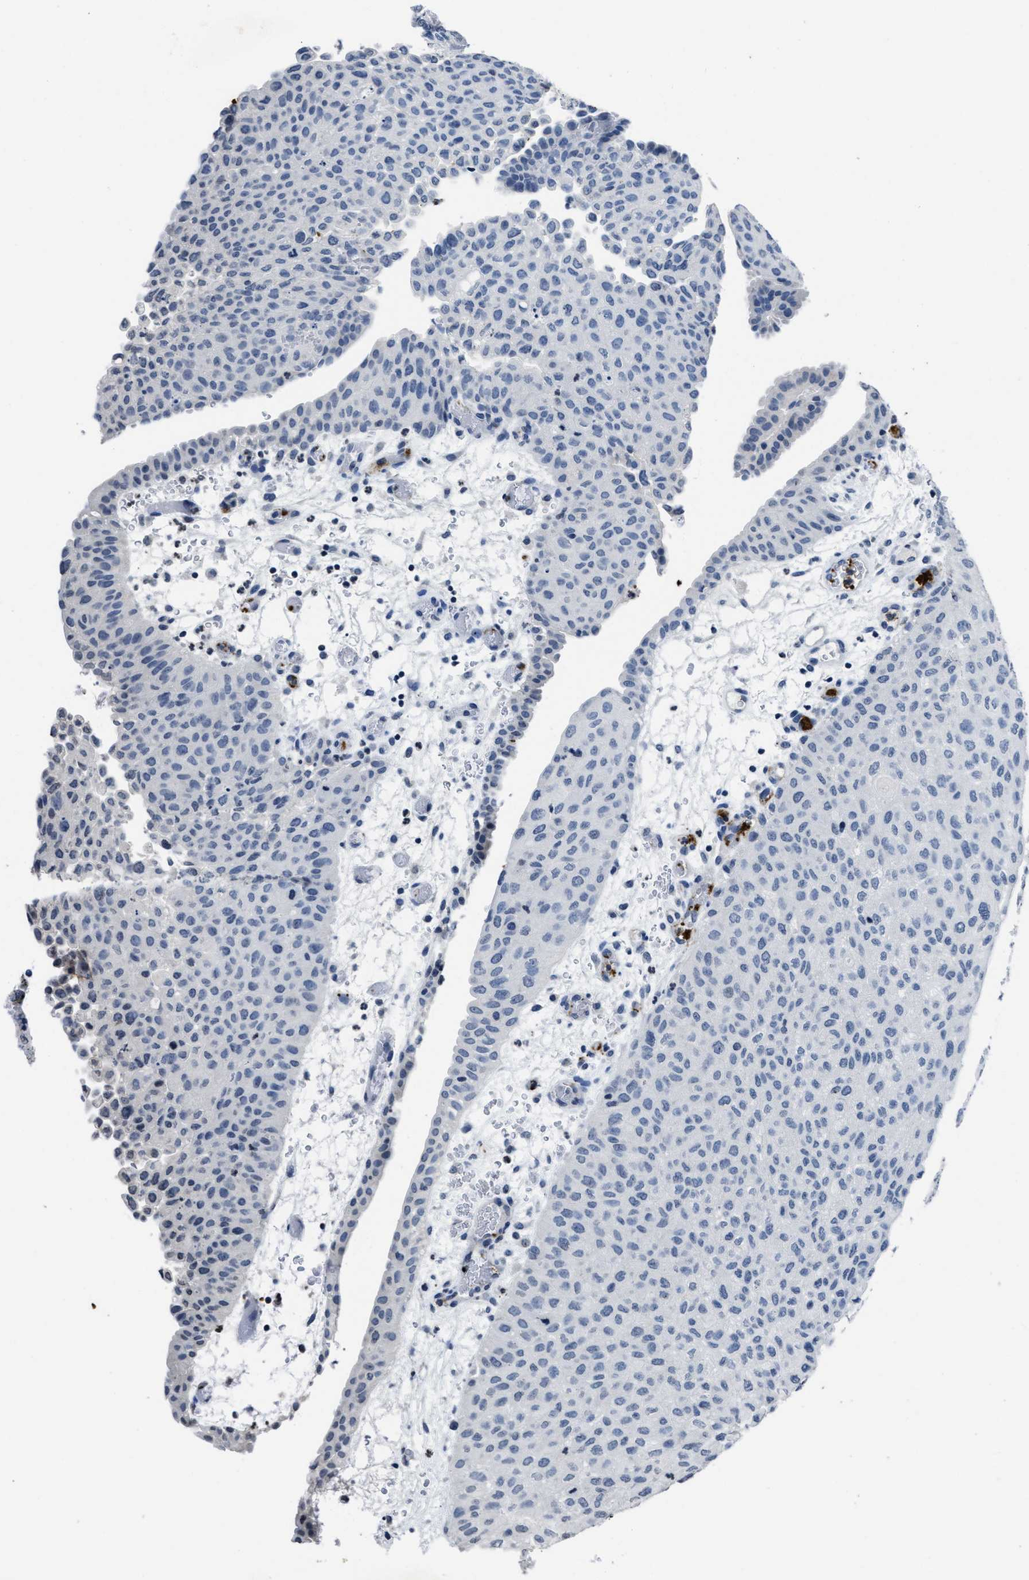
{"staining": {"intensity": "negative", "quantity": "none", "location": "none"}, "tissue": "urothelial cancer", "cell_type": "Tumor cells", "image_type": "cancer", "snomed": [{"axis": "morphology", "description": "Urothelial carcinoma, Low grade"}, {"axis": "morphology", "description": "Urothelial carcinoma, High grade"}, {"axis": "topography", "description": "Urinary bladder"}], "caption": "Urothelial cancer stained for a protein using IHC exhibits no positivity tumor cells.", "gene": "ITGA2B", "patient": {"sex": "male", "age": 35}}